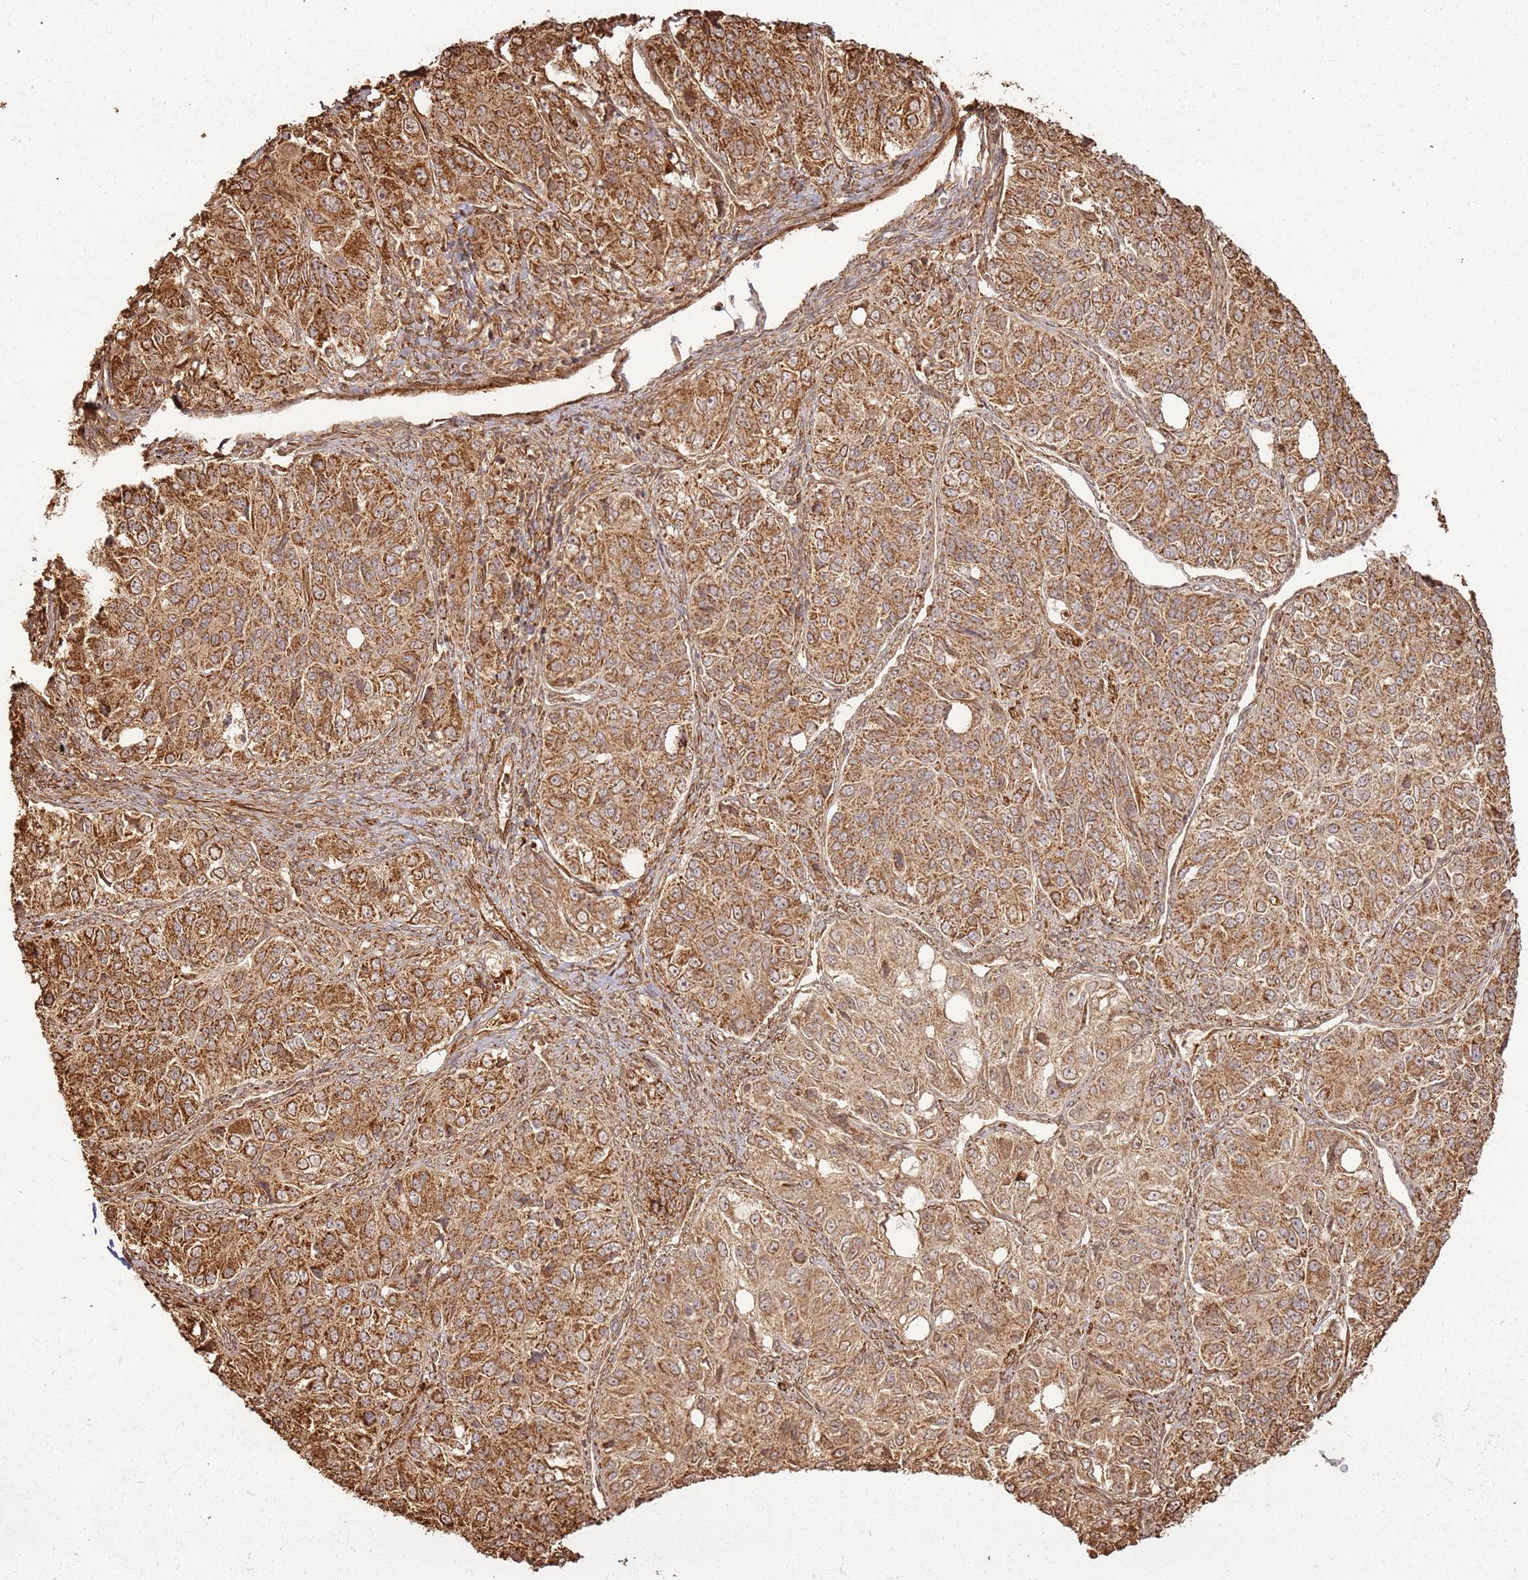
{"staining": {"intensity": "moderate", "quantity": ">75%", "location": "cytoplasmic/membranous"}, "tissue": "ovarian cancer", "cell_type": "Tumor cells", "image_type": "cancer", "snomed": [{"axis": "morphology", "description": "Carcinoma, endometroid"}, {"axis": "topography", "description": "Ovary"}], "caption": "Protein analysis of ovarian cancer (endometroid carcinoma) tissue exhibits moderate cytoplasmic/membranous expression in about >75% of tumor cells. (DAB IHC with brightfield microscopy, high magnification).", "gene": "DDX59", "patient": {"sex": "female", "age": 51}}